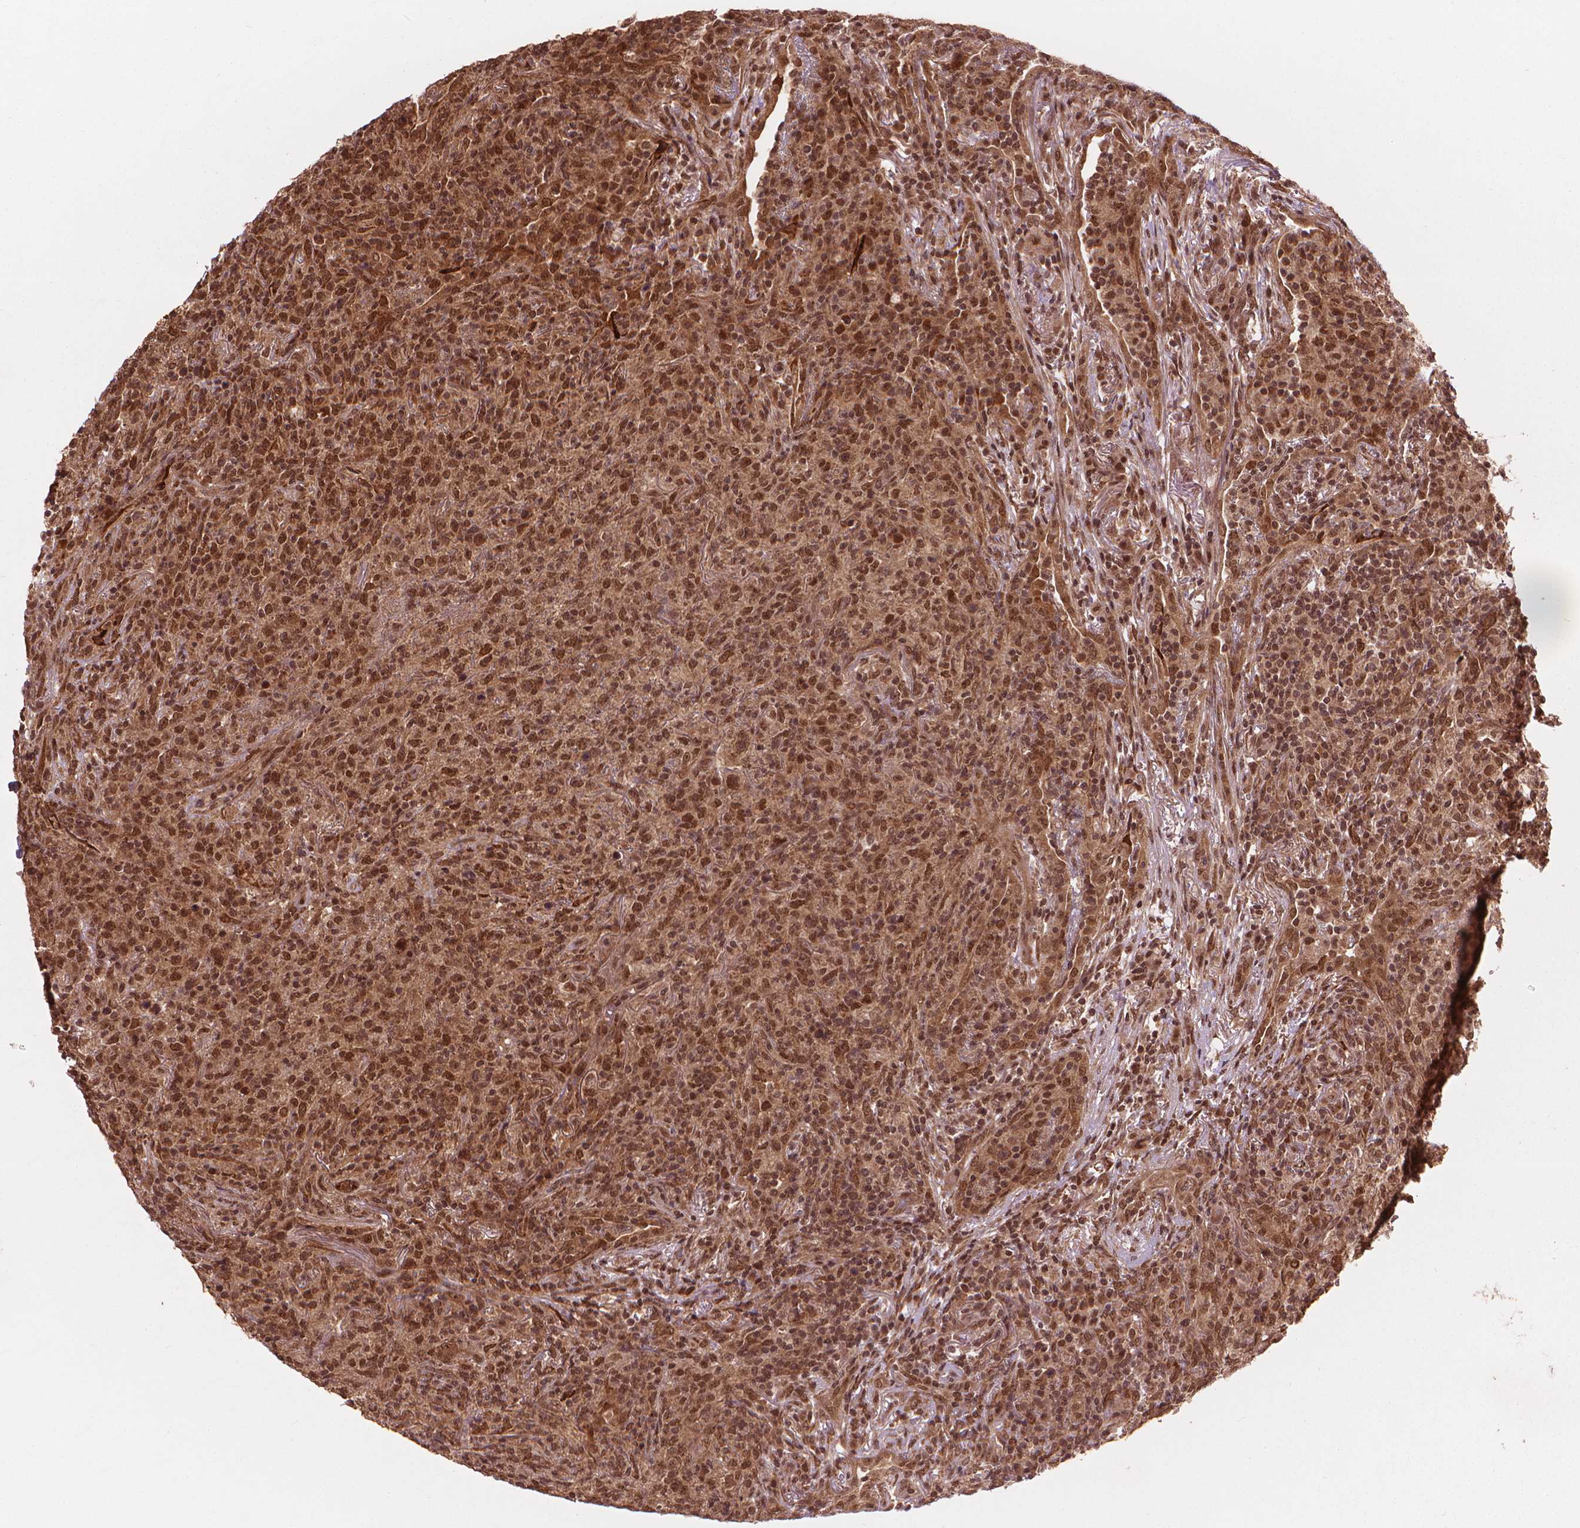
{"staining": {"intensity": "moderate", "quantity": ">75%", "location": "cytoplasmic/membranous,nuclear"}, "tissue": "lymphoma", "cell_type": "Tumor cells", "image_type": "cancer", "snomed": [{"axis": "morphology", "description": "Malignant lymphoma, non-Hodgkin's type, High grade"}, {"axis": "topography", "description": "Lung"}], "caption": "This photomicrograph reveals immunohistochemistry (IHC) staining of human lymphoma, with medium moderate cytoplasmic/membranous and nuclear positivity in about >75% of tumor cells.", "gene": "SSU72", "patient": {"sex": "male", "age": 79}}